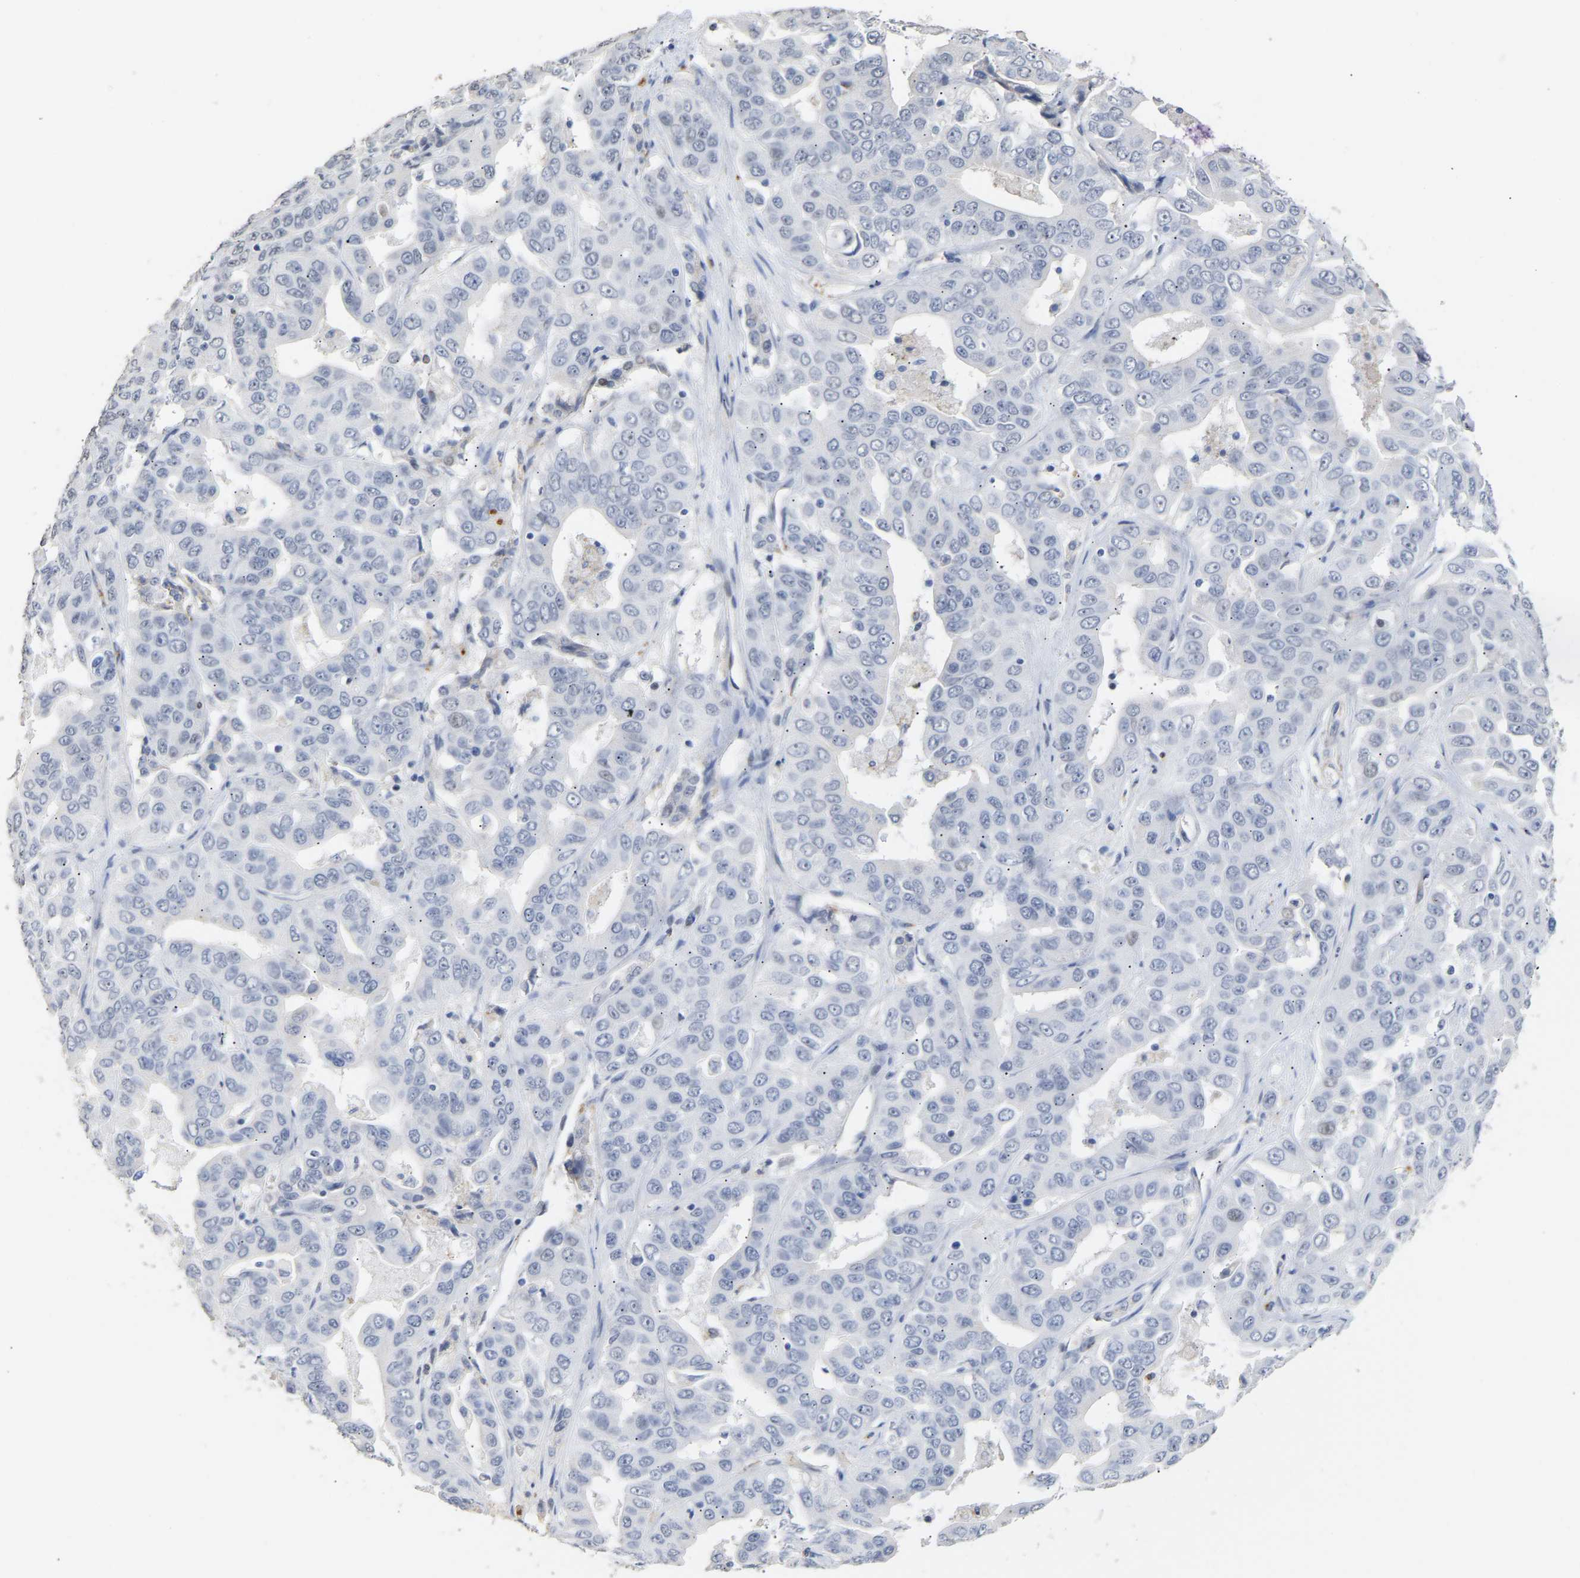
{"staining": {"intensity": "negative", "quantity": "none", "location": "none"}, "tissue": "liver cancer", "cell_type": "Tumor cells", "image_type": "cancer", "snomed": [{"axis": "morphology", "description": "Cholangiocarcinoma"}, {"axis": "topography", "description": "Liver"}], "caption": "Liver cancer (cholangiocarcinoma) was stained to show a protein in brown. There is no significant expression in tumor cells.", "gene": "AMPH", "patient": {"sex": "female", "age": 52}}